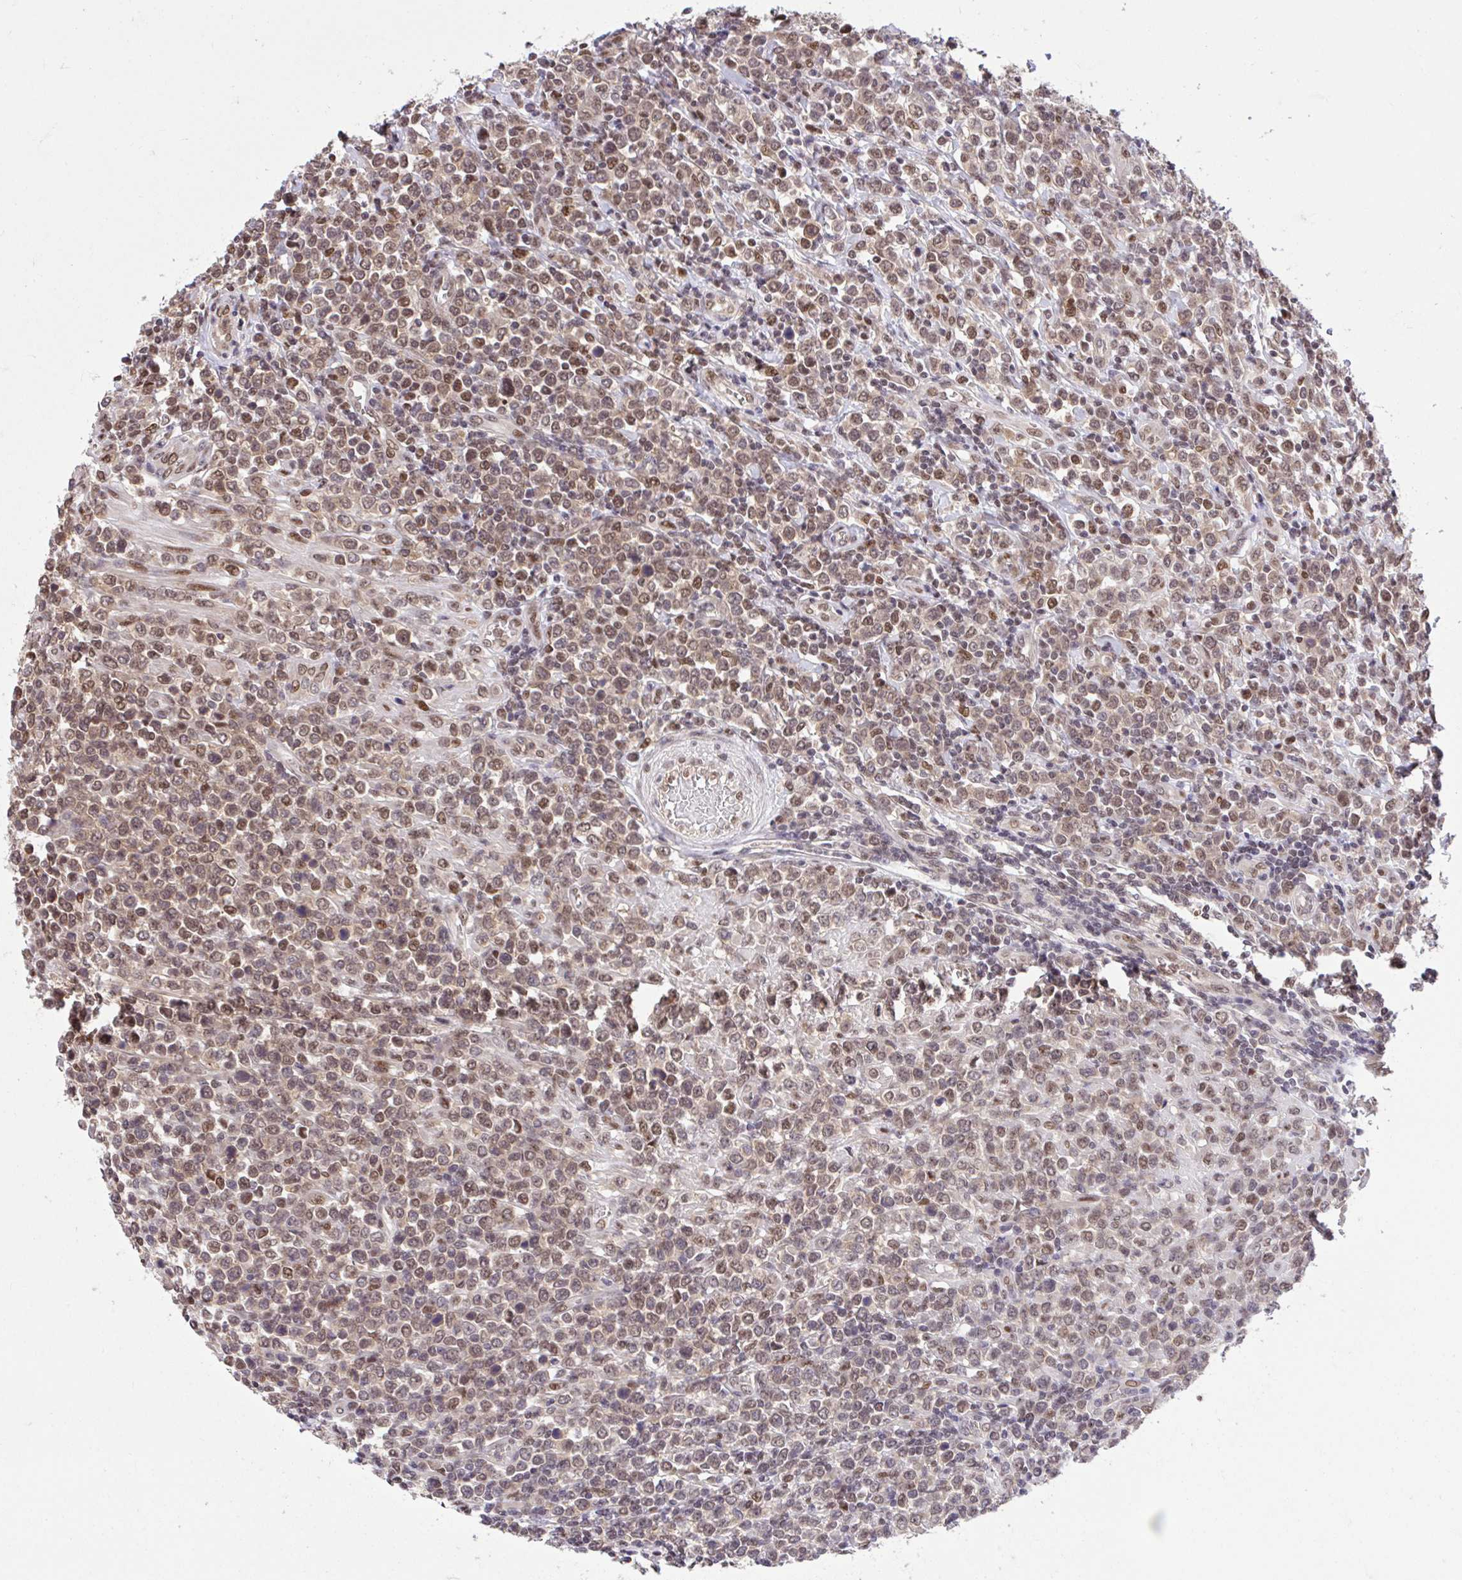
{"staining": {"intensity": "weak", "quantity": ">75%", "location": "cytoplasmic/membranous,nuclear"}, "tissue": "lymphoma", "cell_type": "Tumor cells", "image_type": "cancer", "snomed": [{"axis": "morphology", "description": "Malignant lymphoma, non-Hodgkin's type, High grade"}, {"axis": "topography", "description": "Soft tissue"}], "caption": "Immunohistochemistry (DAB) staining of malignant lymphoma, non-Hodgkin's type (high-grade) displays weak cytoplasmic/membranous and nuclear protein staining in approximately >75% of tumor cells. The protein of interest is shown in brown color, while the nuclei are stained blue.", "gene": "GLIS3", "patient": {"sex": "female", "age": 56}}